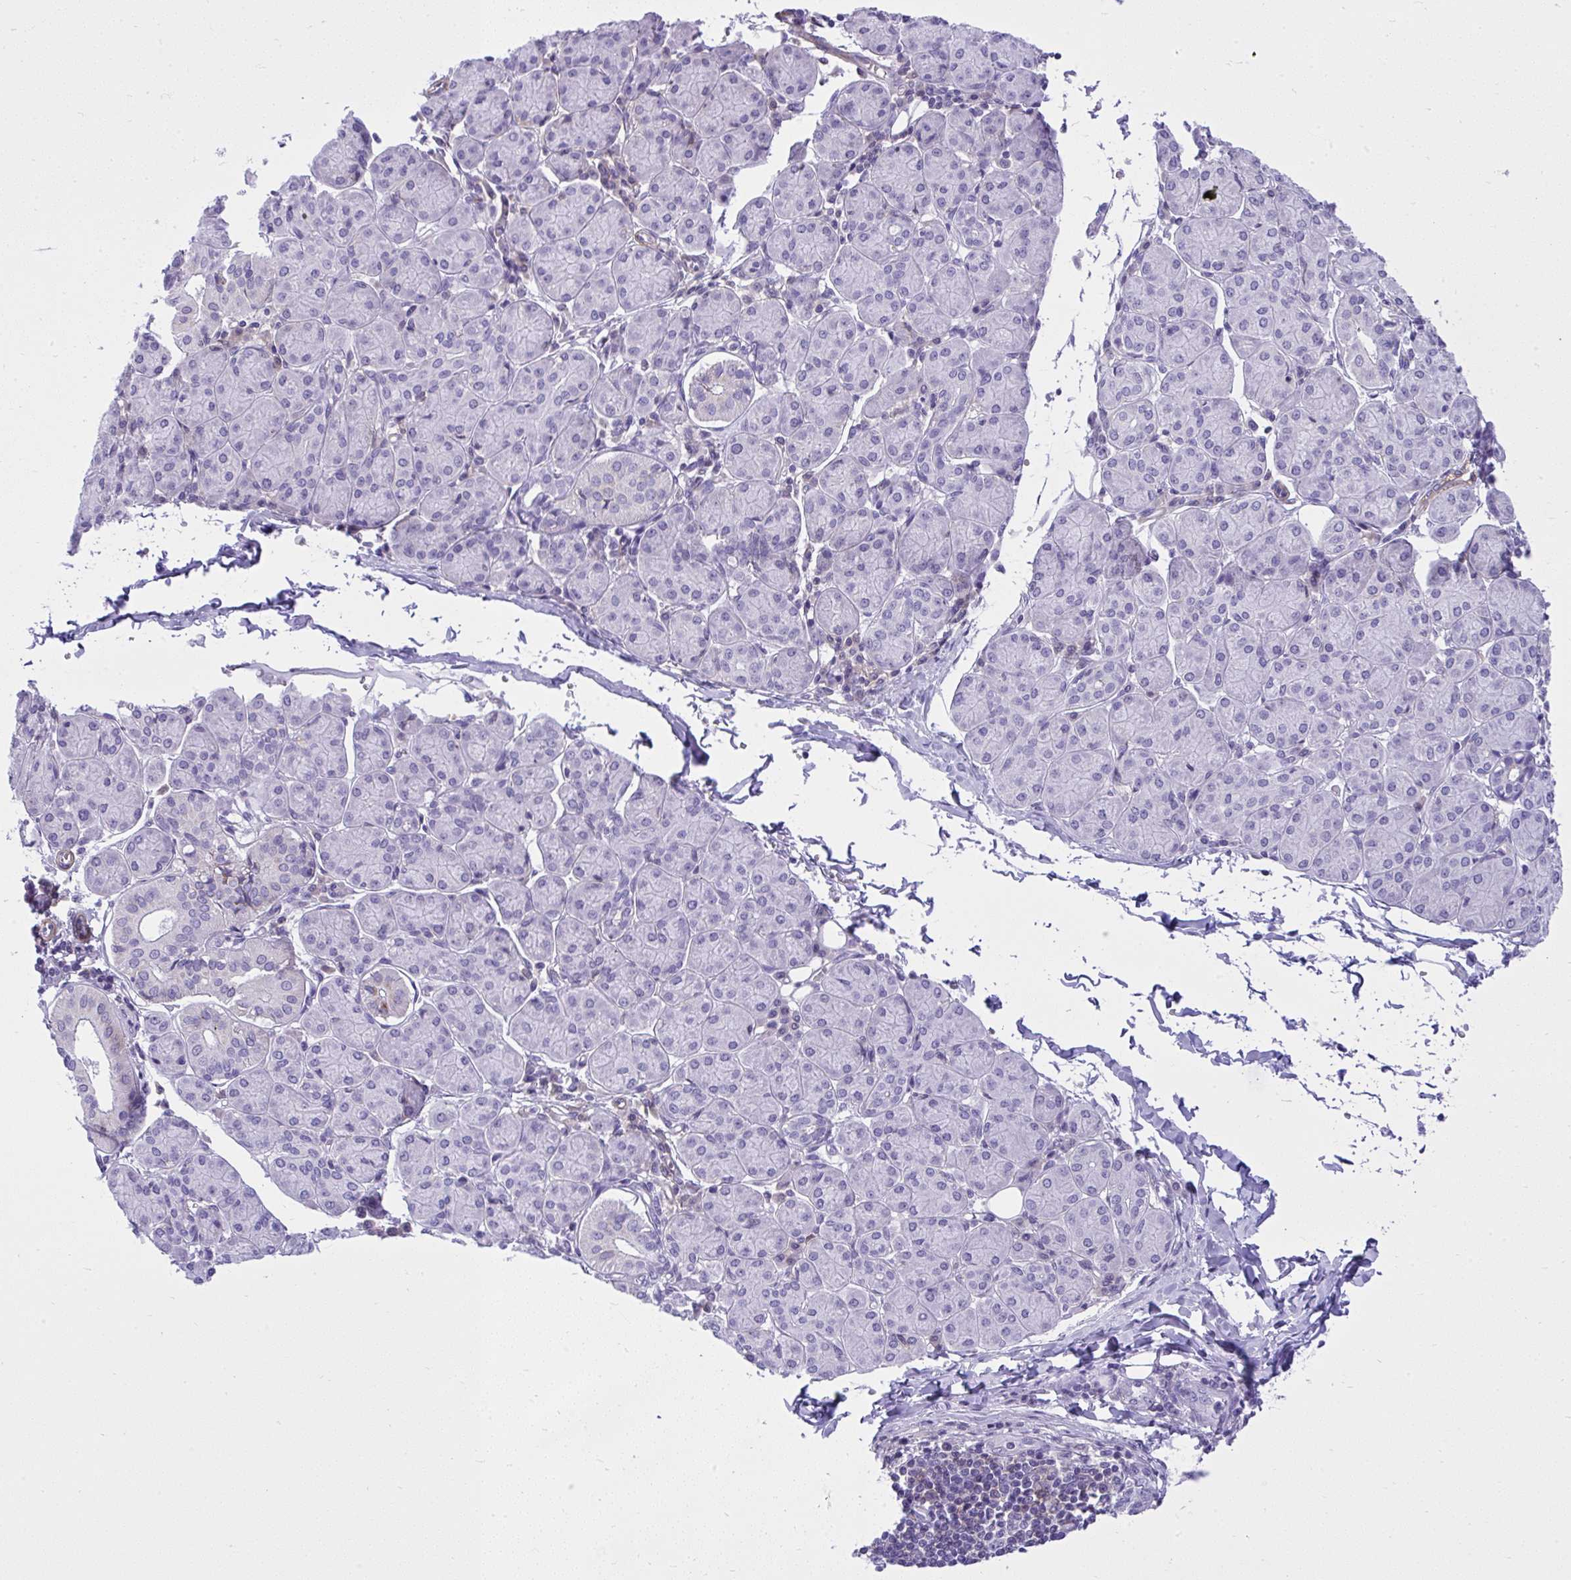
{"staining": {"intensity": "negative", "quantity": "none", "location": "none"}, "tissue": "salivary gland", "cell_type": "Glandular cells", "image_type": "normal", "snomed": [{"axis": "morphology", "description": "Normal tissue, NOS"}, {"axis": "morphology", "description": "Inflammation, NOS"}, {"axis": "topography", "description": "Lymph node"}, {"axis": "topography", "description": "Salivary gland"}], "caption": "Salivary gland stained for a protein using IHC shows no staining glandular cells.", "gene": "GPRIN3", "patient": {"sex": "male", "age": 3}}